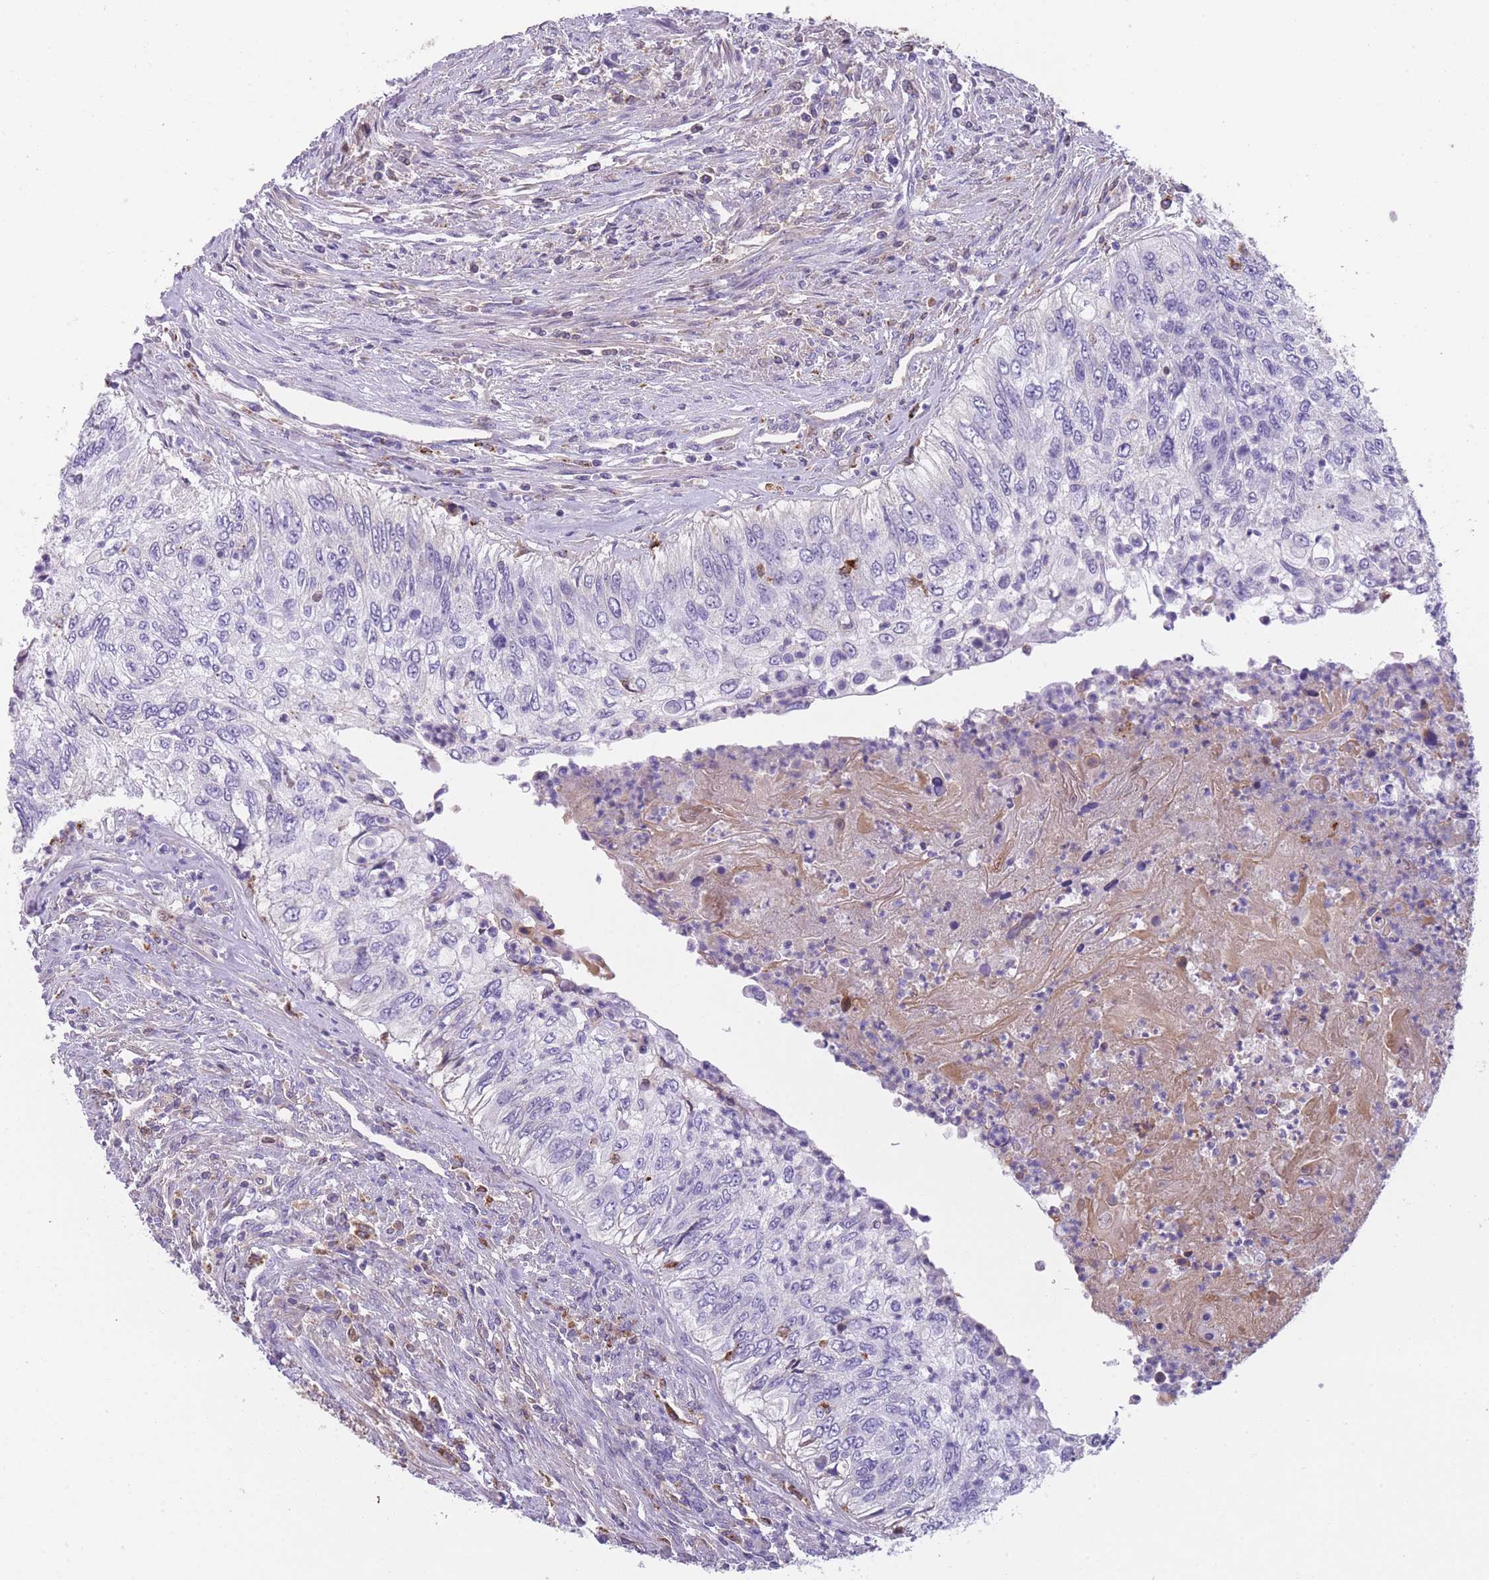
{"staining": {"intensity": "negative", "quantity": "none", "location": "none"}, "tissue": "urothelial cancer", "cell_type": "Tumor cells", "image_type": "cancer", "snomed": [{"axis": "morphology", "description": "Urothelial carcinoma, High grade"}, {"axis": "topography", "description": "Urinary bladder"}], "caption": "Tumor cells show no significant positivity in urothelial carcinoma (high-grade).", "gene": "GNAT1", "patient": {"sex": "female", "age": 60}}